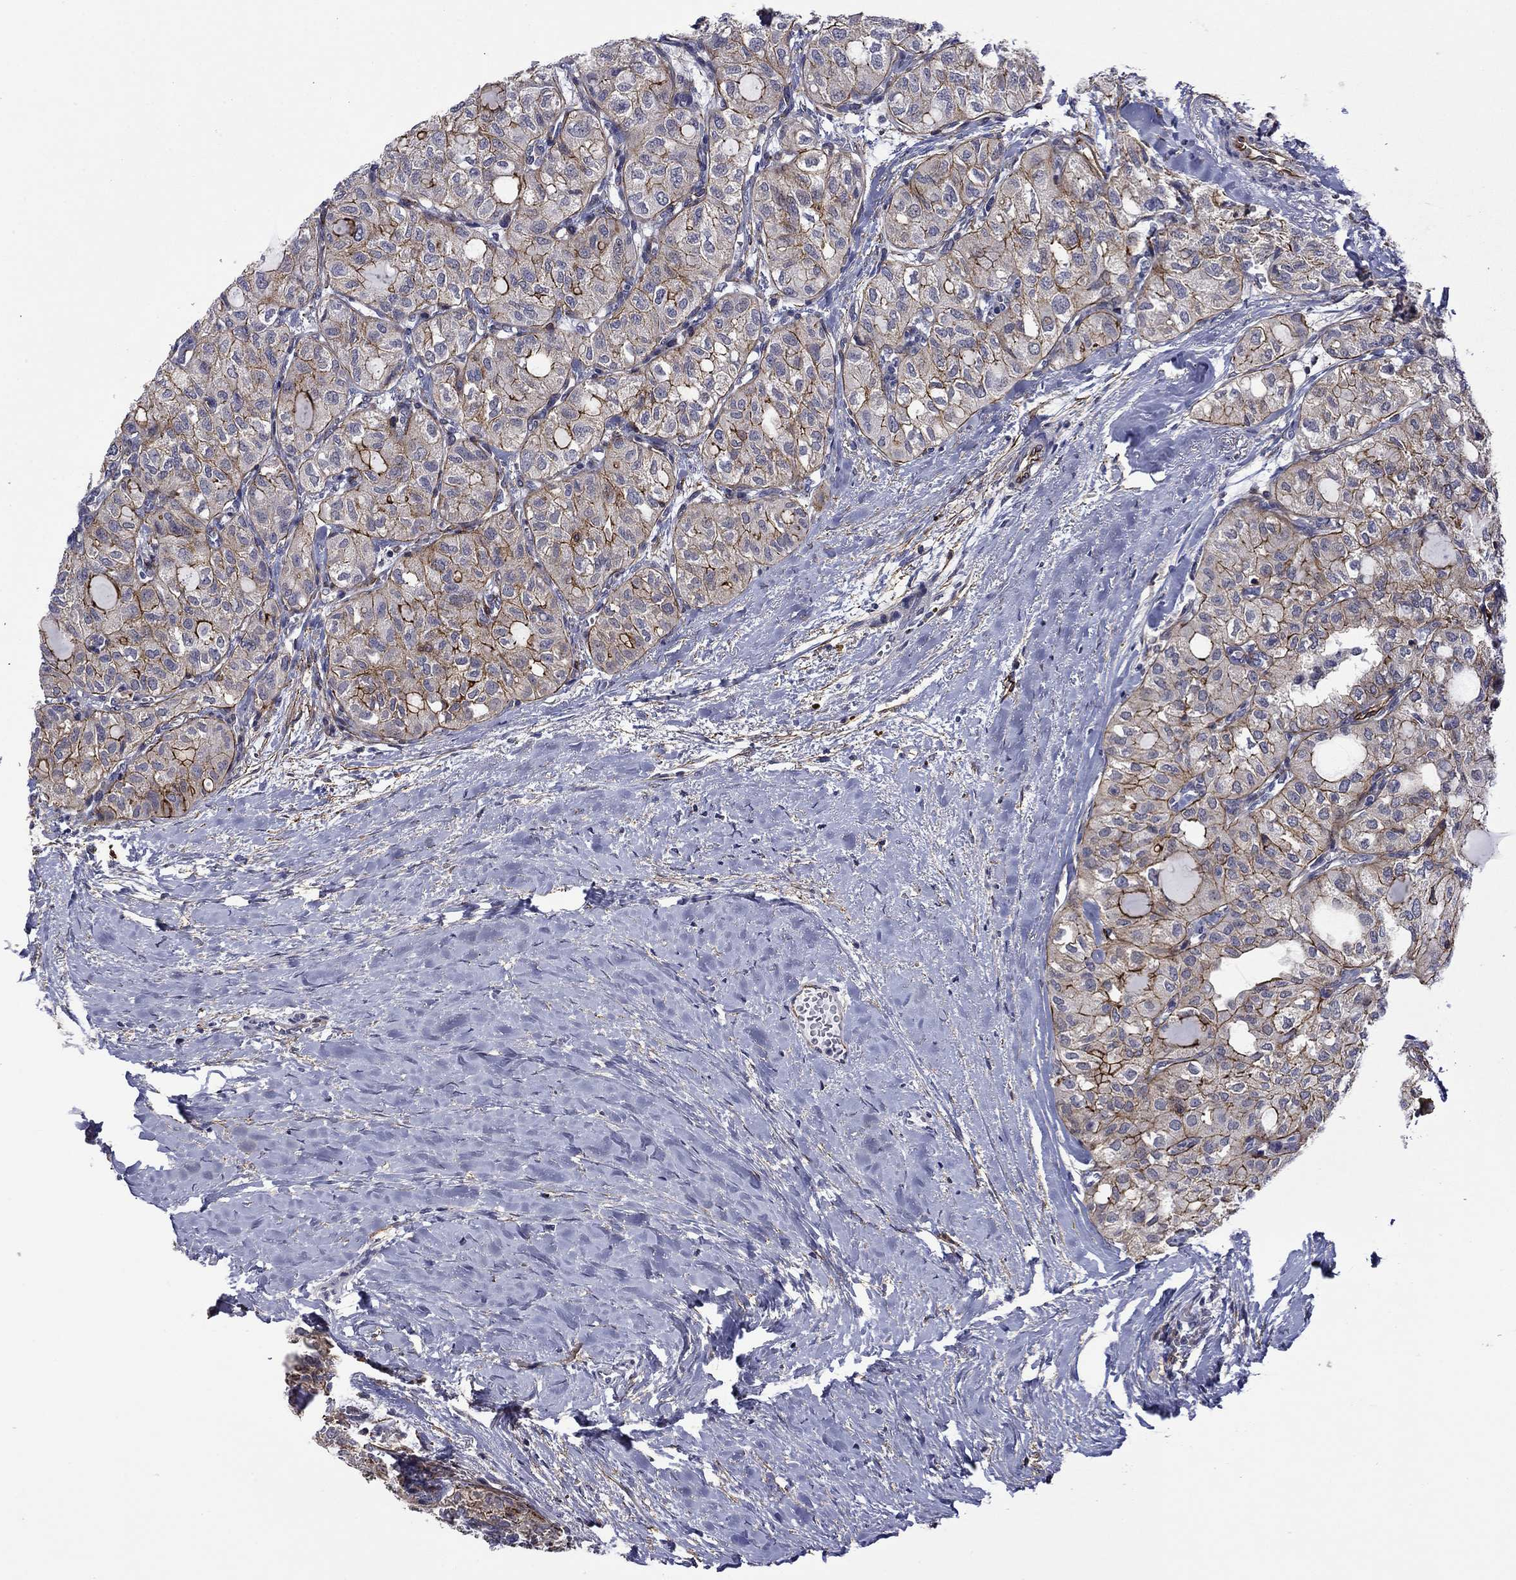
{"staining": {"intensity": "strong", "quantity": "<25%", "location": "cytoplasmic/membranous"}, "tissue": "thyroid cancer", "cell_type": "Tumor cells", "image_type": "cancer", "snomed": [{"axis": "morphology", "description": "Follicular adenoma carcinoma, NOS"}, {"axis": "topography", "description": "Thyroid gland"}], "caption": "Protein expression analysis of human follicular adenoma carcinoma (thyroid) reveals strong cytoplasmic/membranous positivity in about <25% of tumor cells.", "gene": "LMO7", "patient": {"sex": "male", "age": 75}}